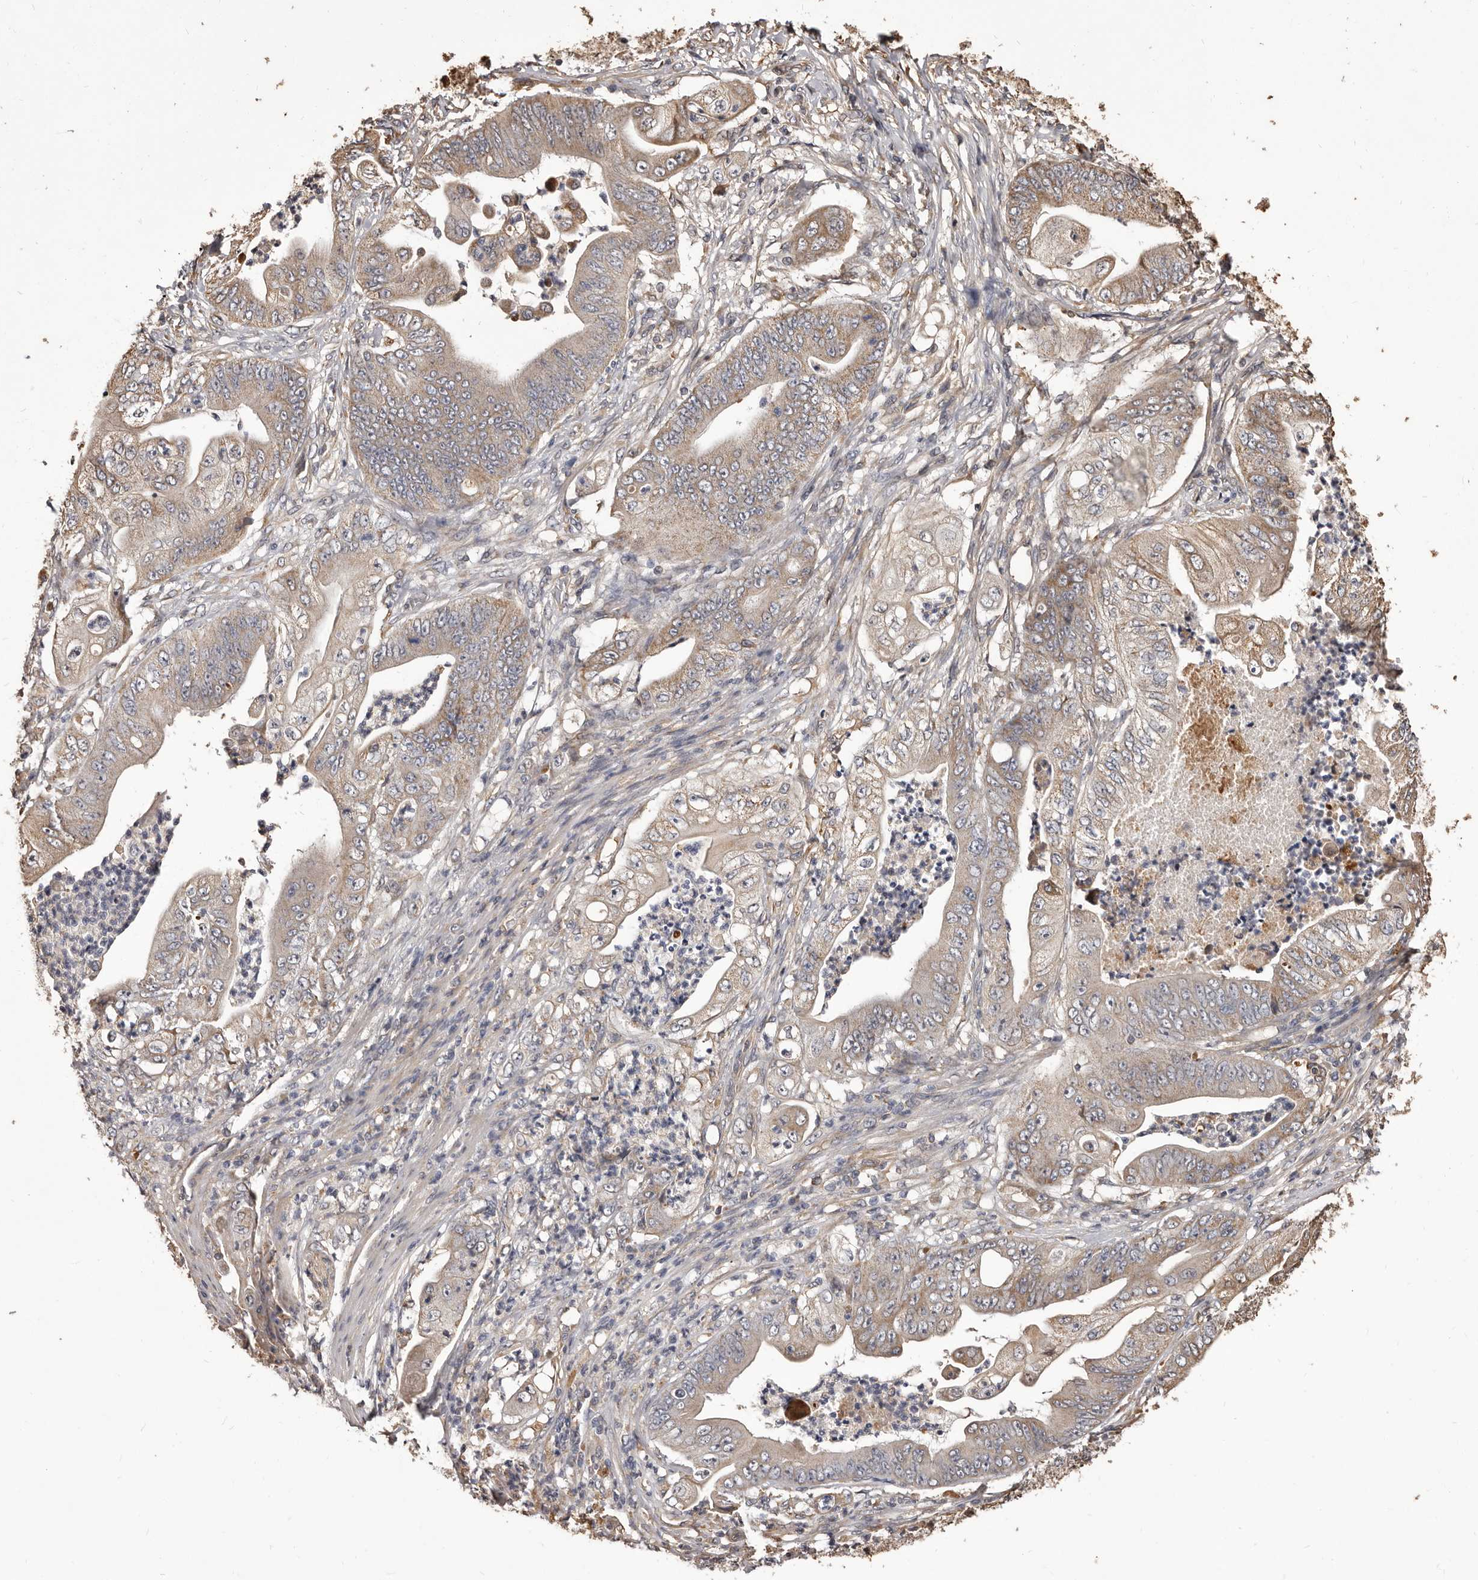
{"staining": {"intensity": "weak", "quantity": "25%-75%", "location": "cytoplasmic/membranous"}, "tissue": "stomach cancer", "cell_type": "Tumor cells", "image_type": "cancer", "snomed": [{"axis": "morphology", "description": "Adenocarcinoma, NOS"}, {"axis": "topography", "description": "Stomach"}], "caption": "Immunohistochemistry of human adenocarcinoma (stomach) reveals low levels of weak cytoplasmic/membranous positivity in about 25%-75% of tumor cells.", "gene": "ALPK1", "patient": {"sex": "male", "age": 62}}